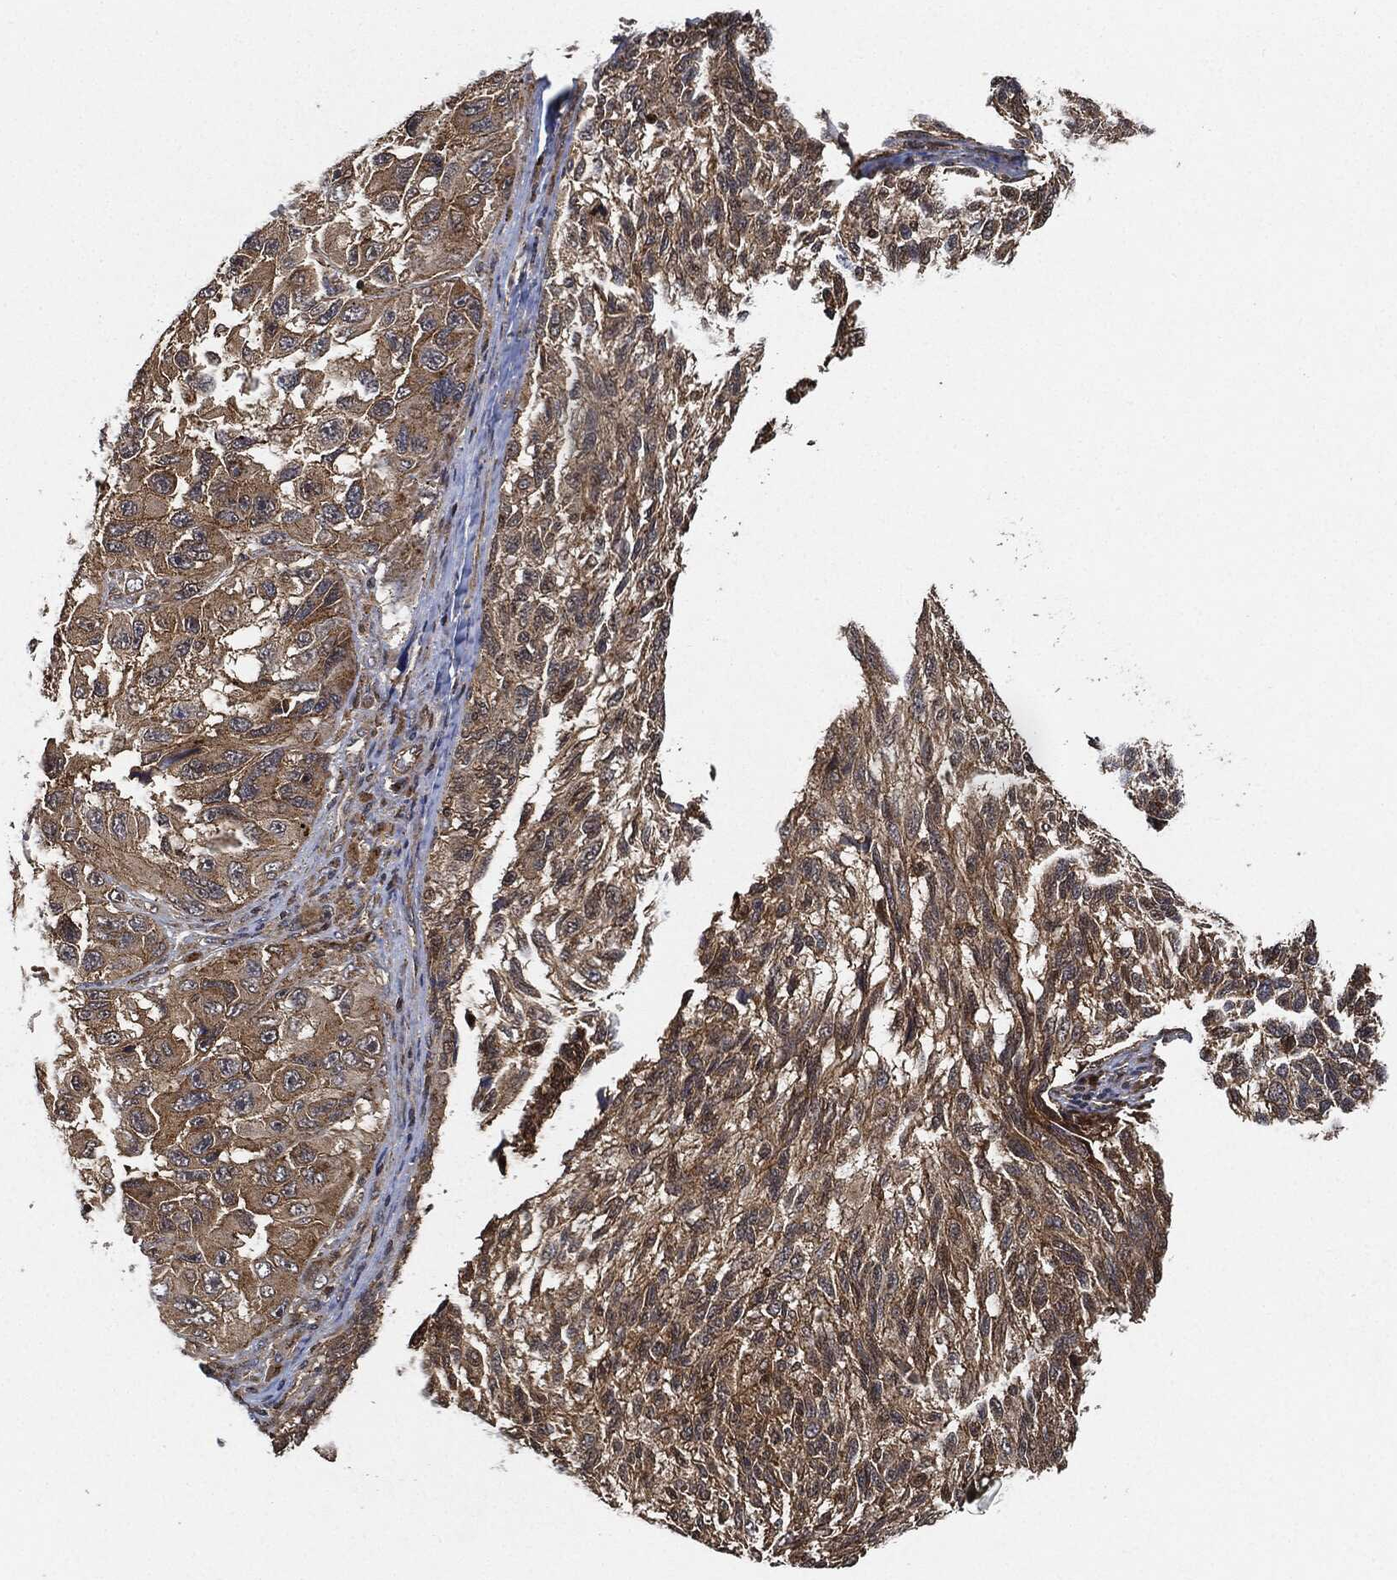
{"staining": {"intensity": "moderate", "quantity": "25%-75%", "location": "cytoplasmic/membranous"}, "tissue": "melanoma", "cell_type": "Tumor cells", "image_type": "cancer", "snomed": [{"axis": "morphology", "description": "Malignant melanoma, NOS"}, {"axis": "topography", "description": "Skin"}], "caption": "A histopathology image showing moderate cytoplasmic/membranous positivity in about 25%-75% of tumor cells in melanoma, as visualized by brown immunohistochemical staining.", "gene": "MAP3K3", "patient": {"sex": "female", "age": 73}}